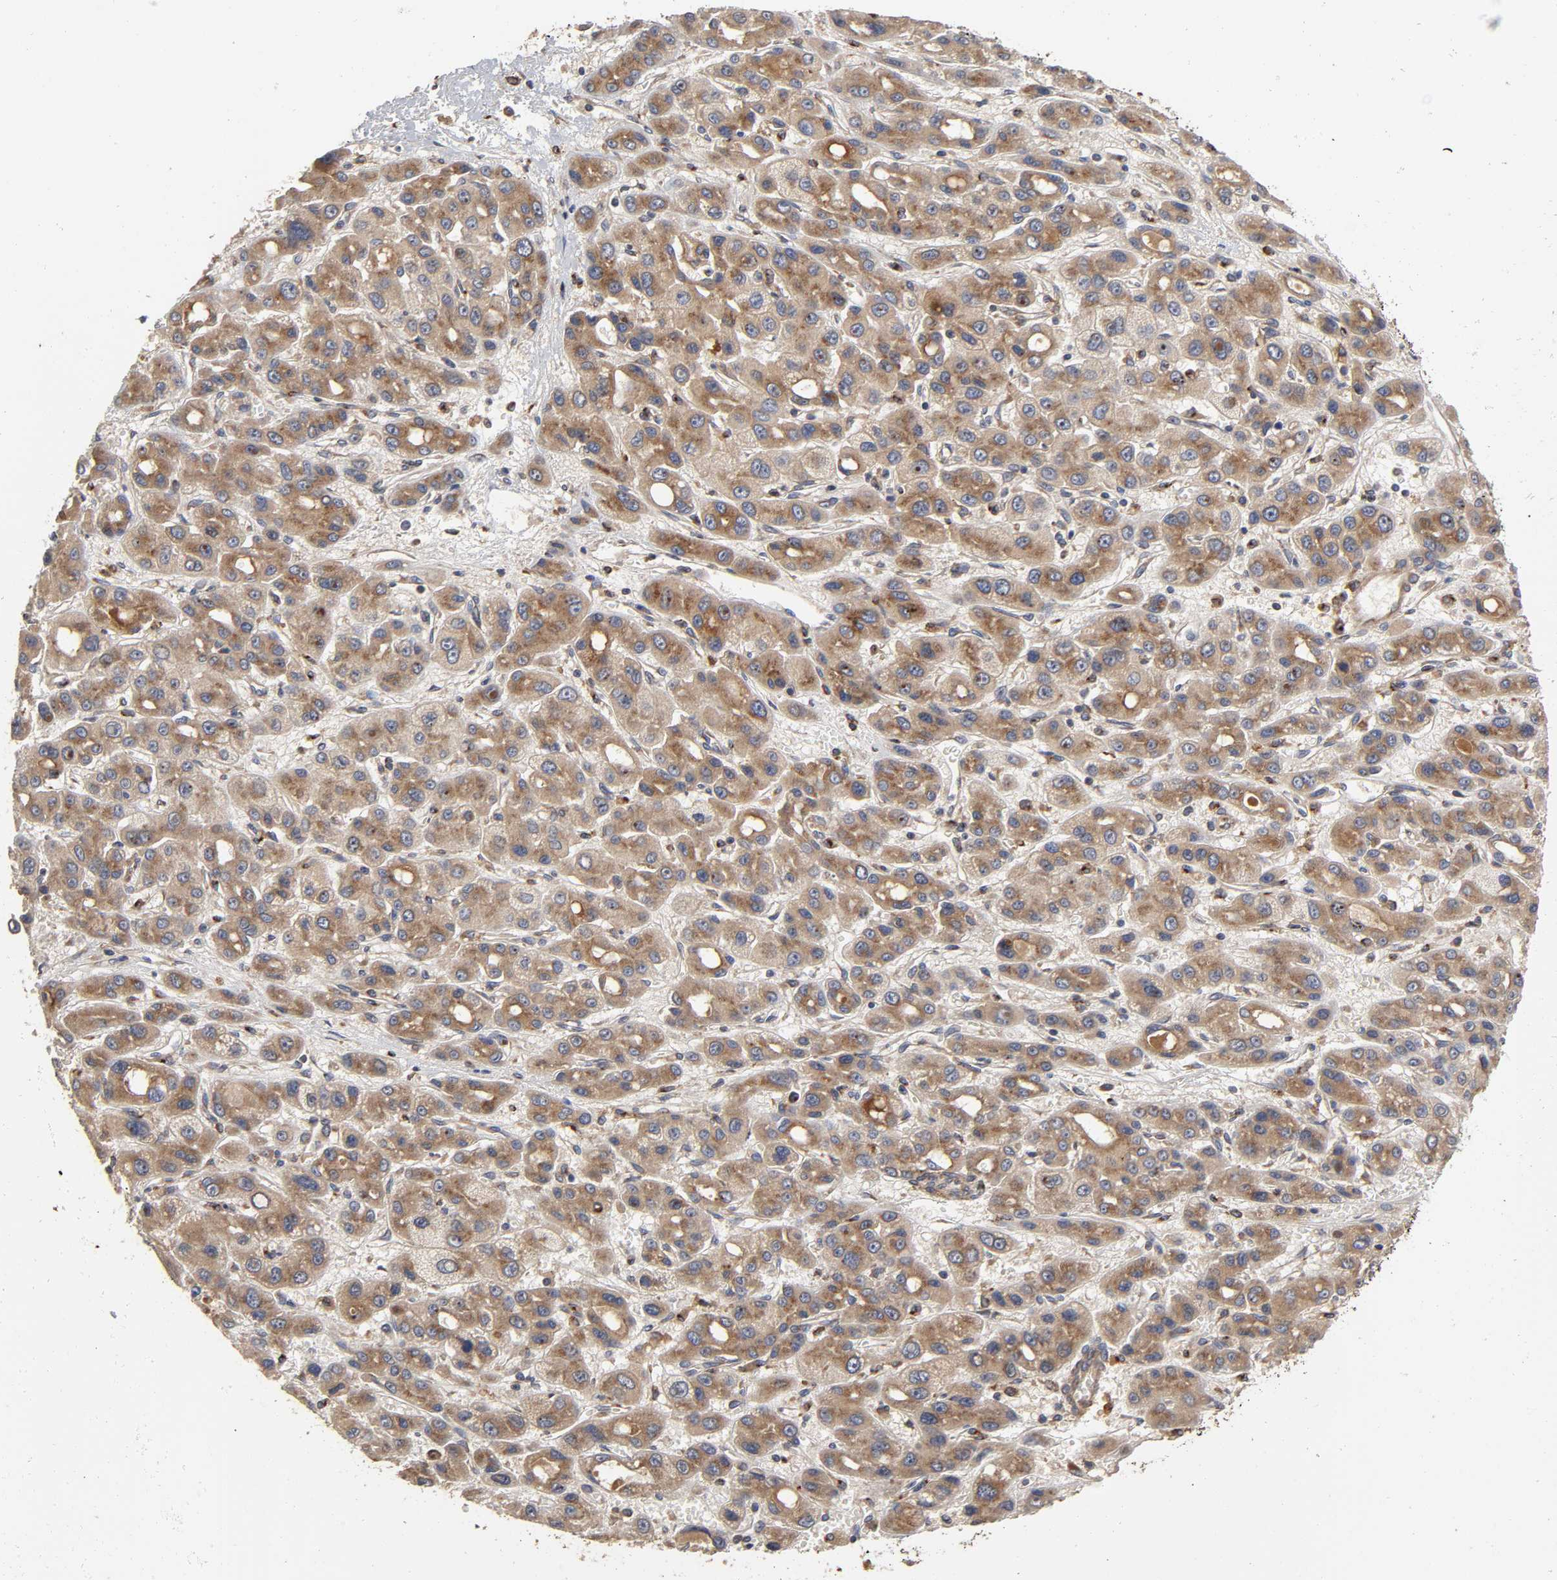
{"staining": {"intensity": "moderate", "quantity": ">75%", "location": "cytoplasmic/membranous"}, "tissue": "liver cancer", "cell_type": "Tumor cells", "image_type": "cancer", "snomed": [{"axis": "morphology", "description": "Carcinoma, Hepatocellular, NOS"}, {"axis": "topography", "description": "Liver"}], "caption": "There is medium levels of moderate cytoplasmic/membranous expression in tumor cells of hepatocellular carcinoma (liver), as demonstrated by immunohistochemical staining (brown color).", "gene": "GNPTG", "patient": {"sex": "male", "age": 55}}